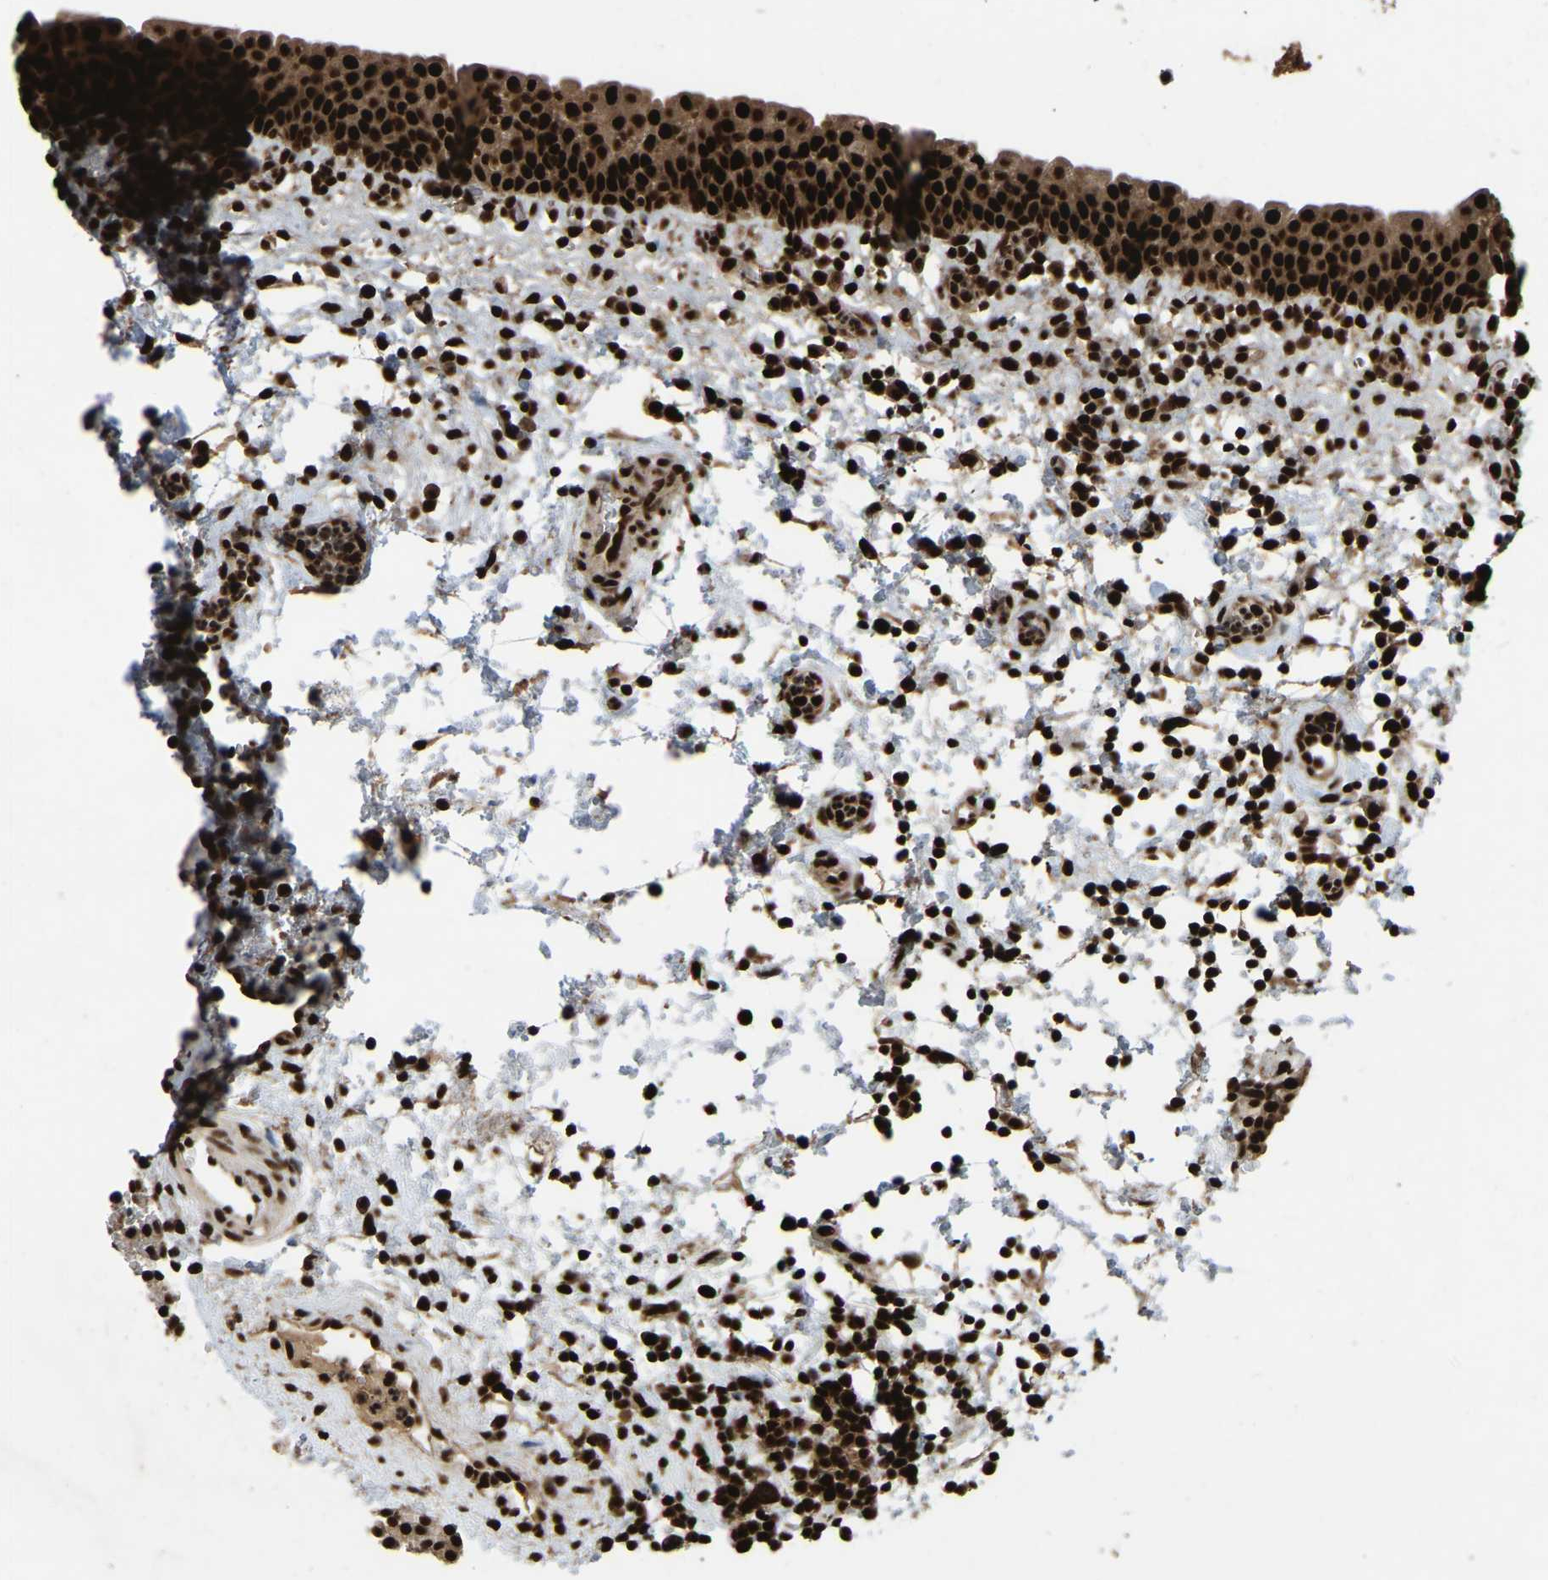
{"staining": {"intensity": "strong", "quantity": ">75%", "location": "cytoplasmic/membranous,nuclear"}, "tissue": "urinary bladder", "cell_type": "Urothelial cells", "image_type": "normal", "snomed": [{"axis": "morphology", "description": "Normal tissue, NOS"}, {"axis": "topography", "description": "Urinary bladder"}], "caption": "High-power microscopy captured an IHC image of benign urinary bladder, revealing strong cytoplasmic/membranous,nuclear staining in about >75% of urothelial cells. The protein of interest is shown in brown color, while the nuclei are stained blue.", "gene": "TBL1XR1", "patient": {"sex": "male", "age": 37}}